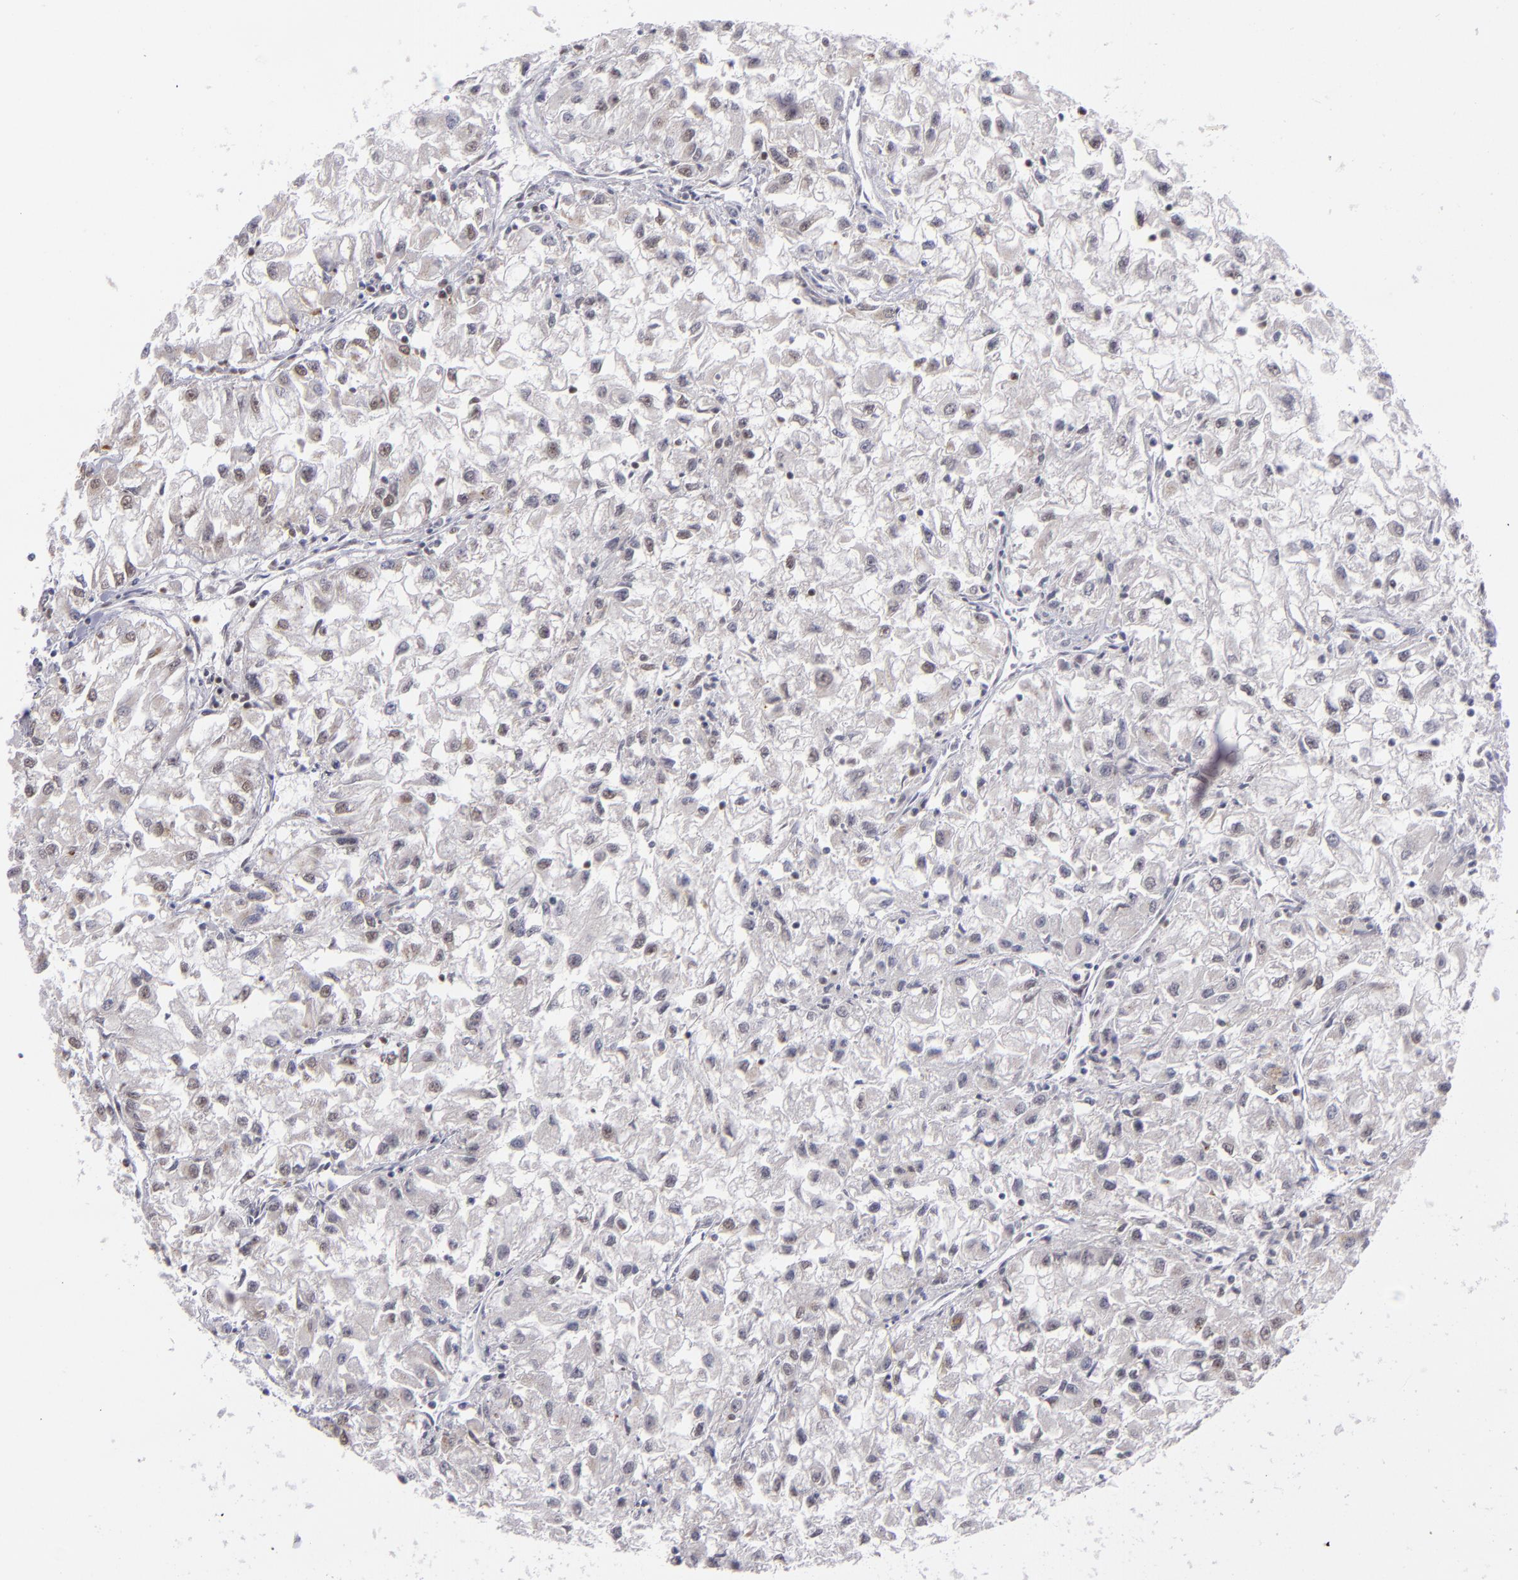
{"staining": {"intensity": "weak", "quantity": "<25%", "location": "cytoplasmic/membranous"}, "tissue": "renal cancer", "cell_type": "Tumor cells", "image_type": "cancer", "snomed": [{"axis": "morphology", "description": "Adenocarcinoma, NOS"}, {"axis": "topography", "description": "Kidney"}], "caption": "There is no significant staining in tumor cells of renal cancer.", "gene": "MLLT3", "patient": {"sex": "male", "age": 59}}